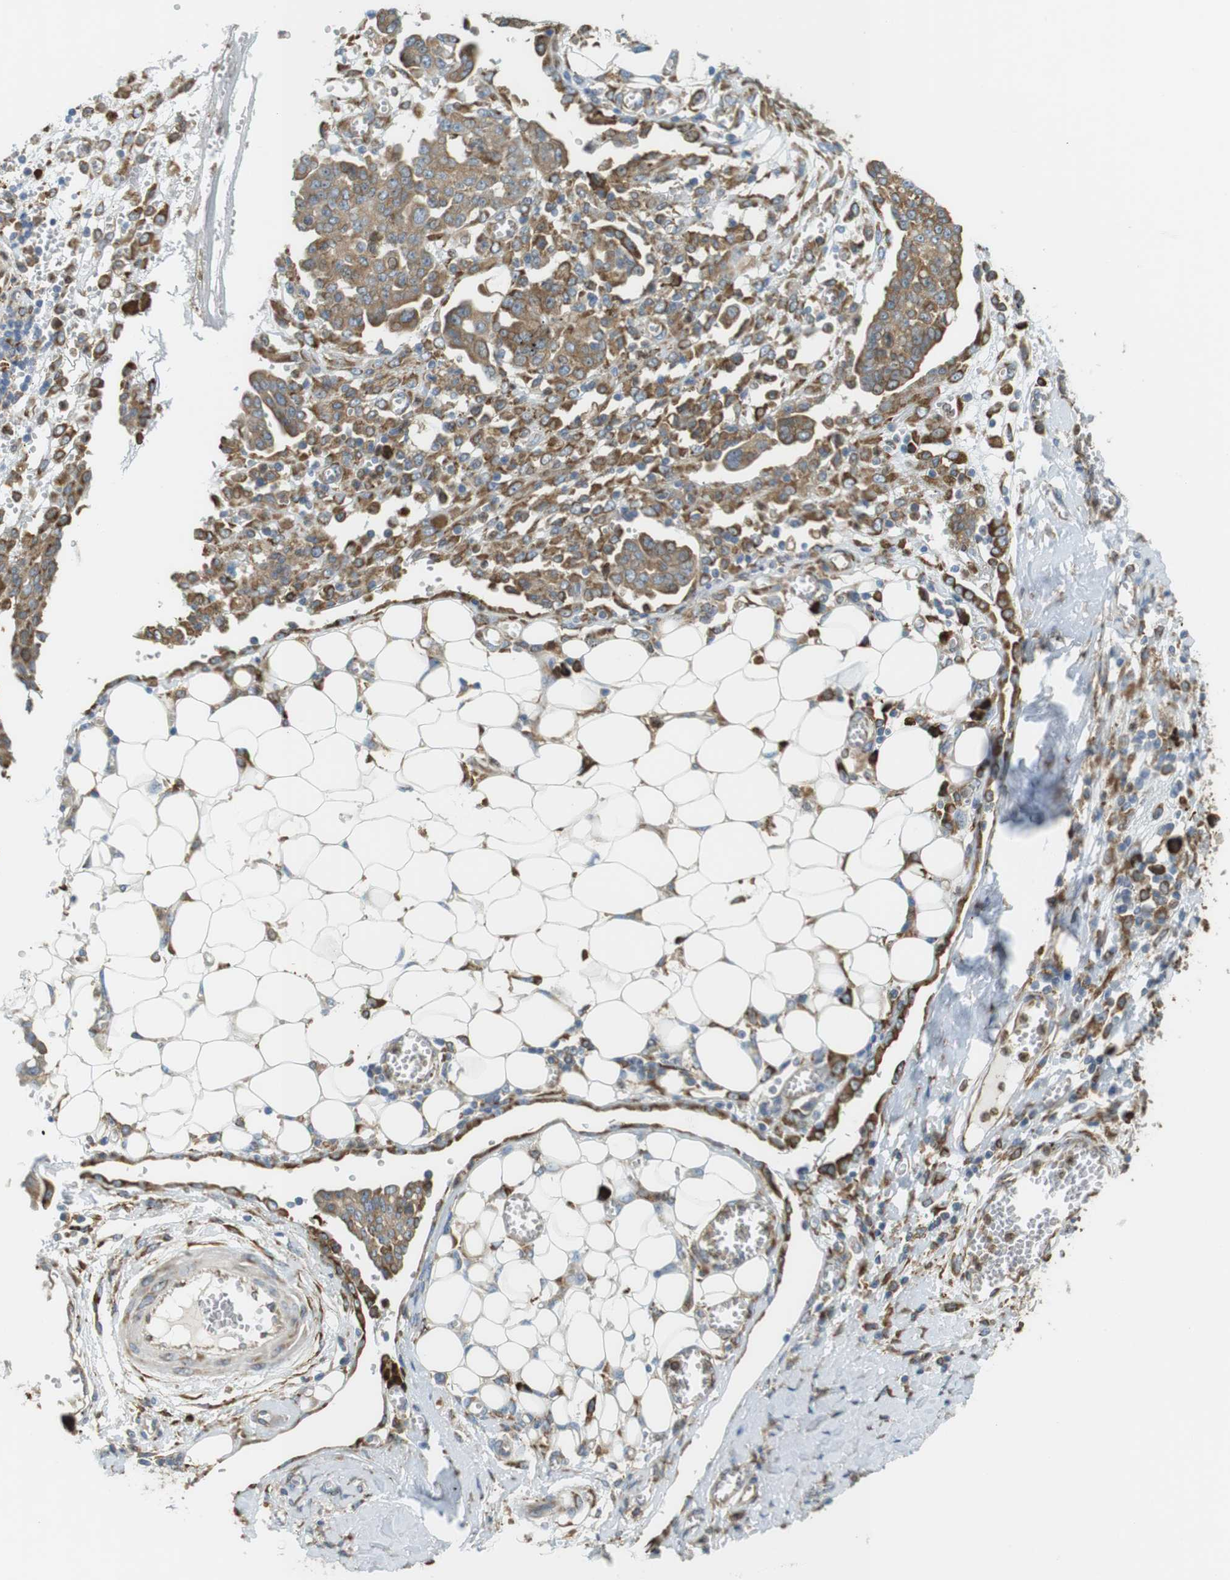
{"staining": {"intensity": "moderate", "quantity": ">75%", "location": "cytoplasmic/membranous"}, "tissue": "ovarian cancer", "cell_type": "Tumor cells", "image_type": "cancer", "snomed": [{"axis": "morphology", "description": "Cystadenocarcinoma, serous, NOS"}, {"axis": "topography", "description": "Soft tissue"}, {"axis": "topography", "description": "Ovary"}], "caption": "Tumor cells show moderate cytoplasmic/membranous positivity in about >75% of cells in ovarian cancer (serous cystadenocarcinoma).", "gene": "MBOAT2", "patient": {"sex": "female", "age": 57}}